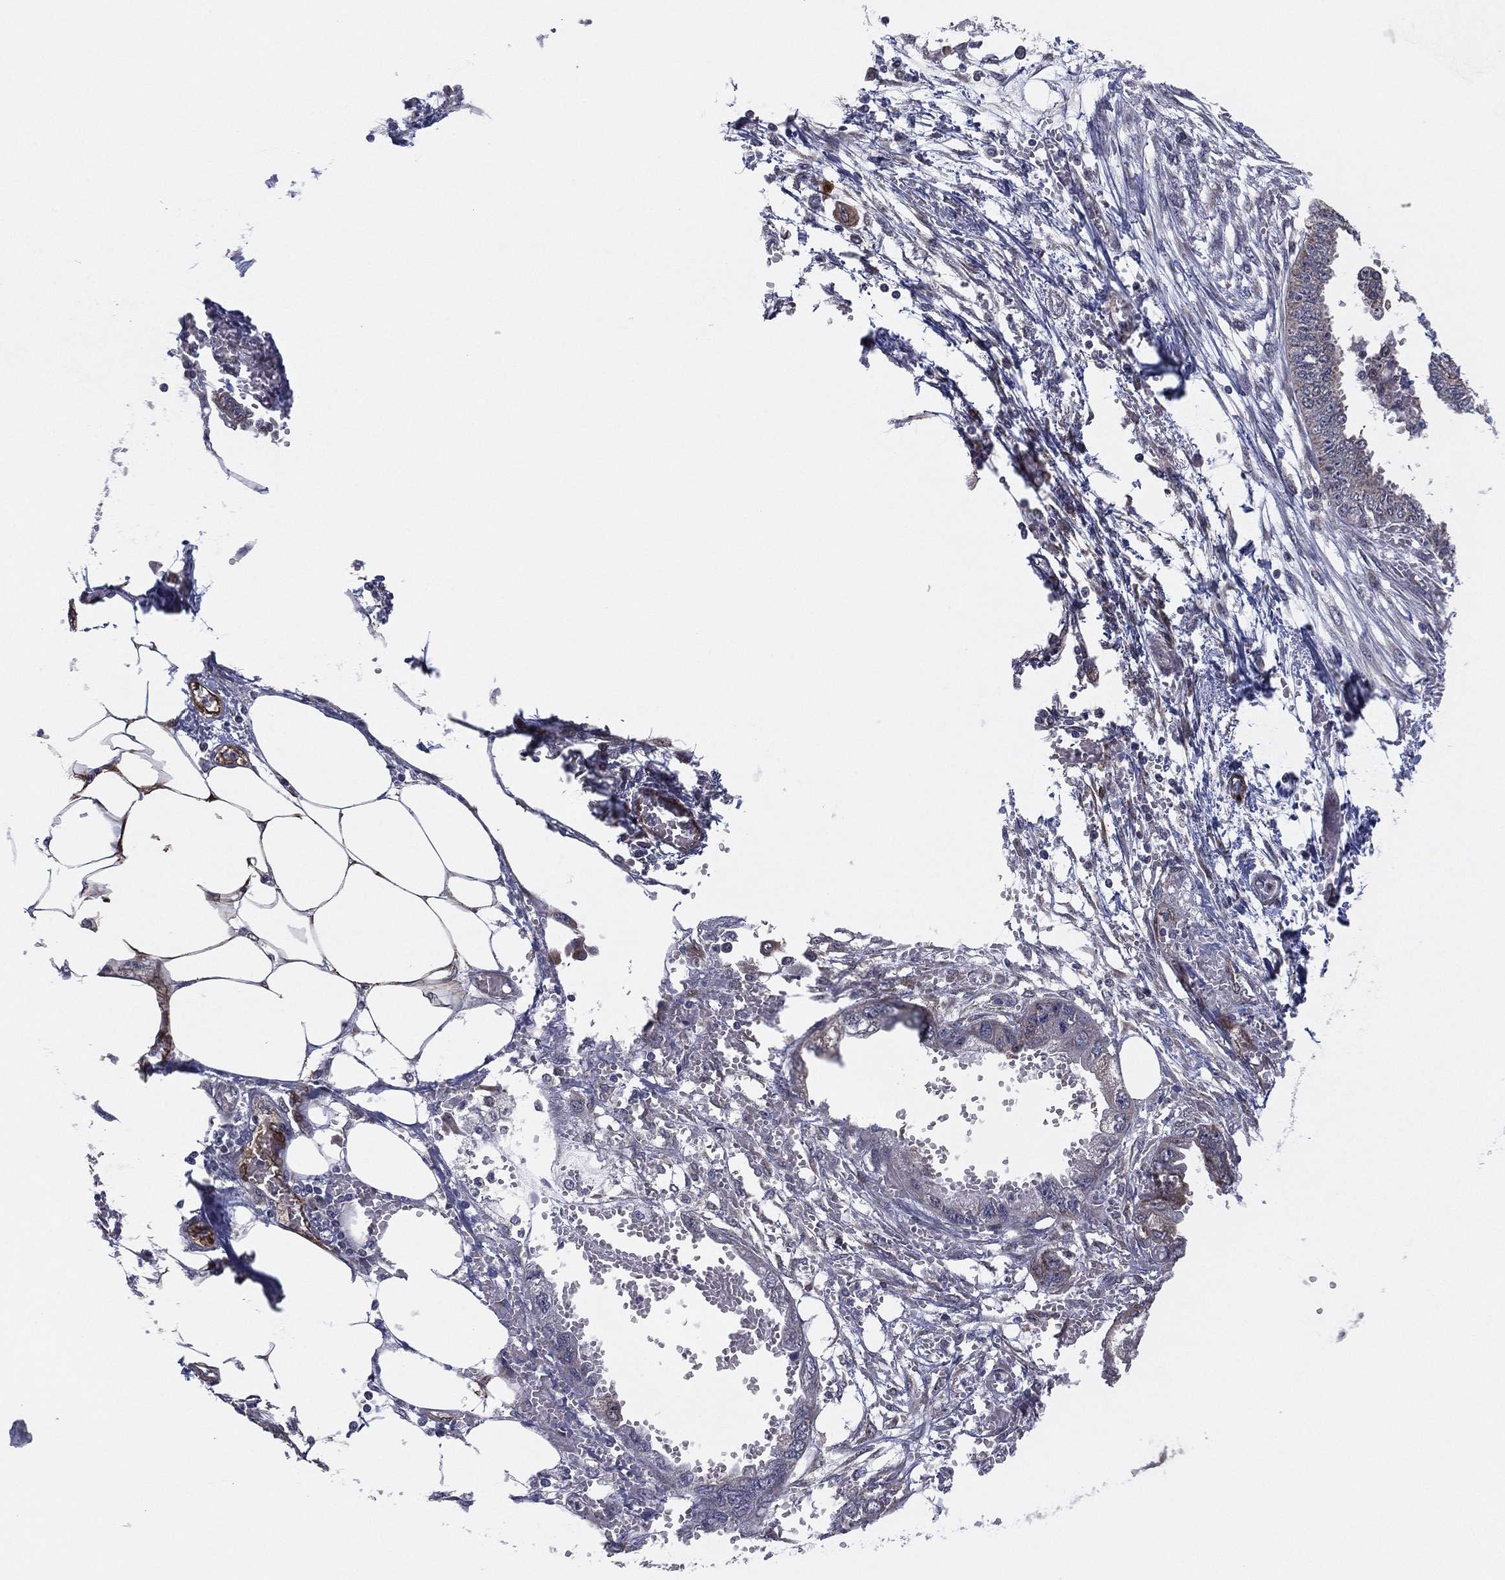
{"staining": {"intensity": "weak", "quantity": "25%-75%", "location": "cytoplasmic/membranous"}, "tissue": "endometrial cancer", "cell_type": "Tumor cells", "image_type": "cancer", "snomed": [{"axis": "morphology", "description": "Adenocarcinoma, NOS"}, {"axis": "morphology", "description": "Adenocarcinoma, metastatic, NOS"}, {"axis": "topography", "description": "Adipose tissue"}, {"axis": "topography", "description": "Endometrium"}], "caption": "Endometrial cancer was stained to show a protein in brown. There is low levels of weak cytoplasmic/membranous expression in about 25%-75% of tumor cells.", "gene": "SNCG", "patient": {"sex": "female", "age": 67}}